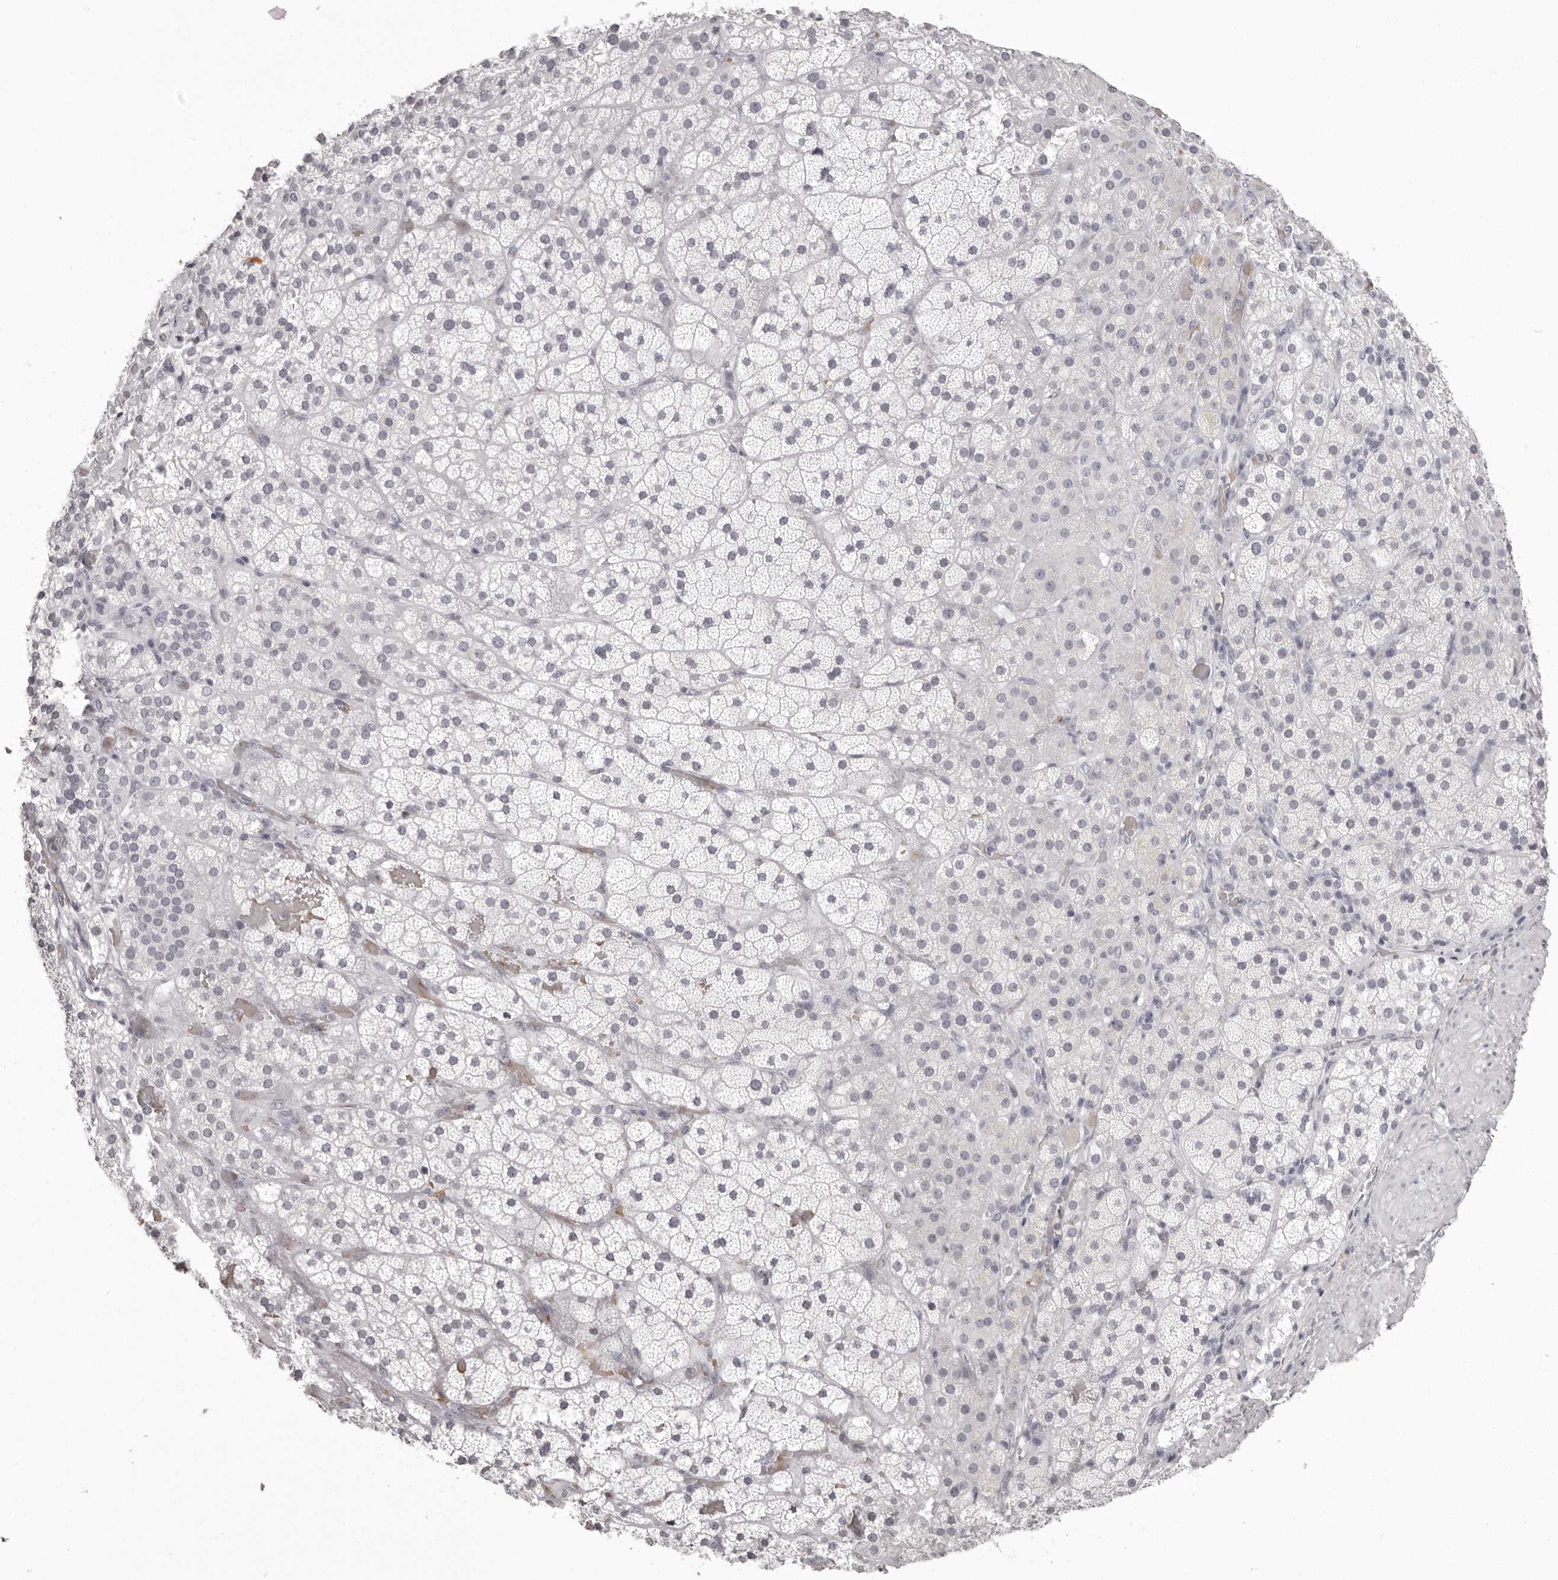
{"staining": {"intensity": "negative", "quantity": "none", "location": "none"}, "tissue": "adrenal gland", "cell_type": "Glandular cells", "image_type": "normal", "snomed": [{"axis": "morphology", "description": "Normal tissue, NOS"}, {"axis": "topography", "description": "Adrenal gland"}], "caption": "IHC photomicrograph of unremarkable adrenal gland stained for a protein (brown), which exhibits no positivity in glandular cells. The staining is performed using DAB brown chromogen with nuclei counter-stained in using hematoxylin.", "gene": "C8orf74", "patient": {"sex": "male", "age": 57}}